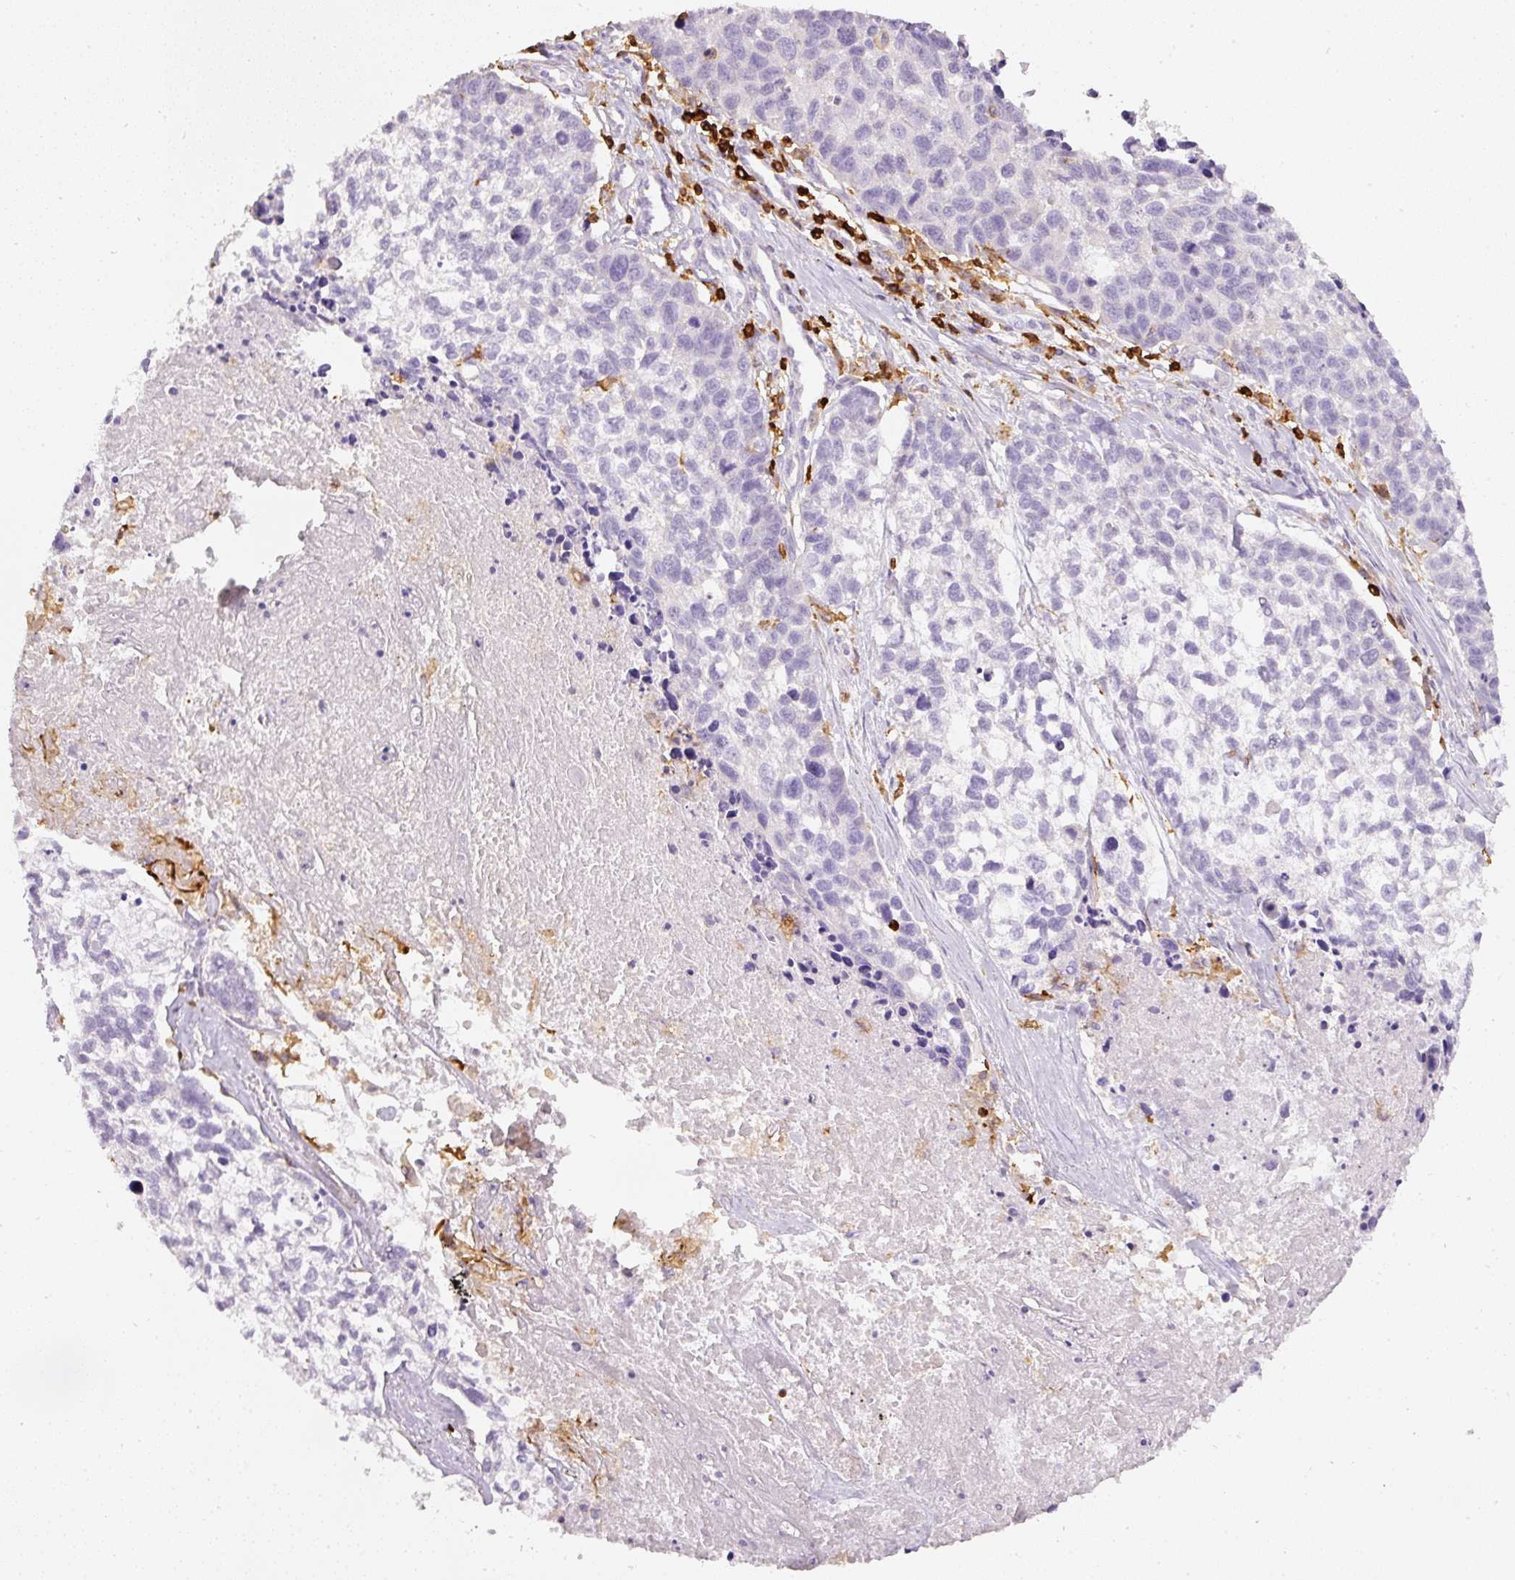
{"staining": {"intensity": "negative", "quantity": "none", "location": "none"}, "tissue": "lung cancer", "cell_type": "Tumor cells", "image_type": "cancer", "snomed": [{"axis": "morphology", "description": "Squamous cell carcinoma, NOS"}, {"axis": "topography", "description": "Lung"}], "caption": "Micrograph shows no protein expression in tumor cells of squamous cell carcinoma (lung) tissue. The staining is performed using DAB brown chromogen with nuclei counter-stained in using hematoxylin.", "gene": "EVL", "patient": {"sex": "male", "age": 74}}